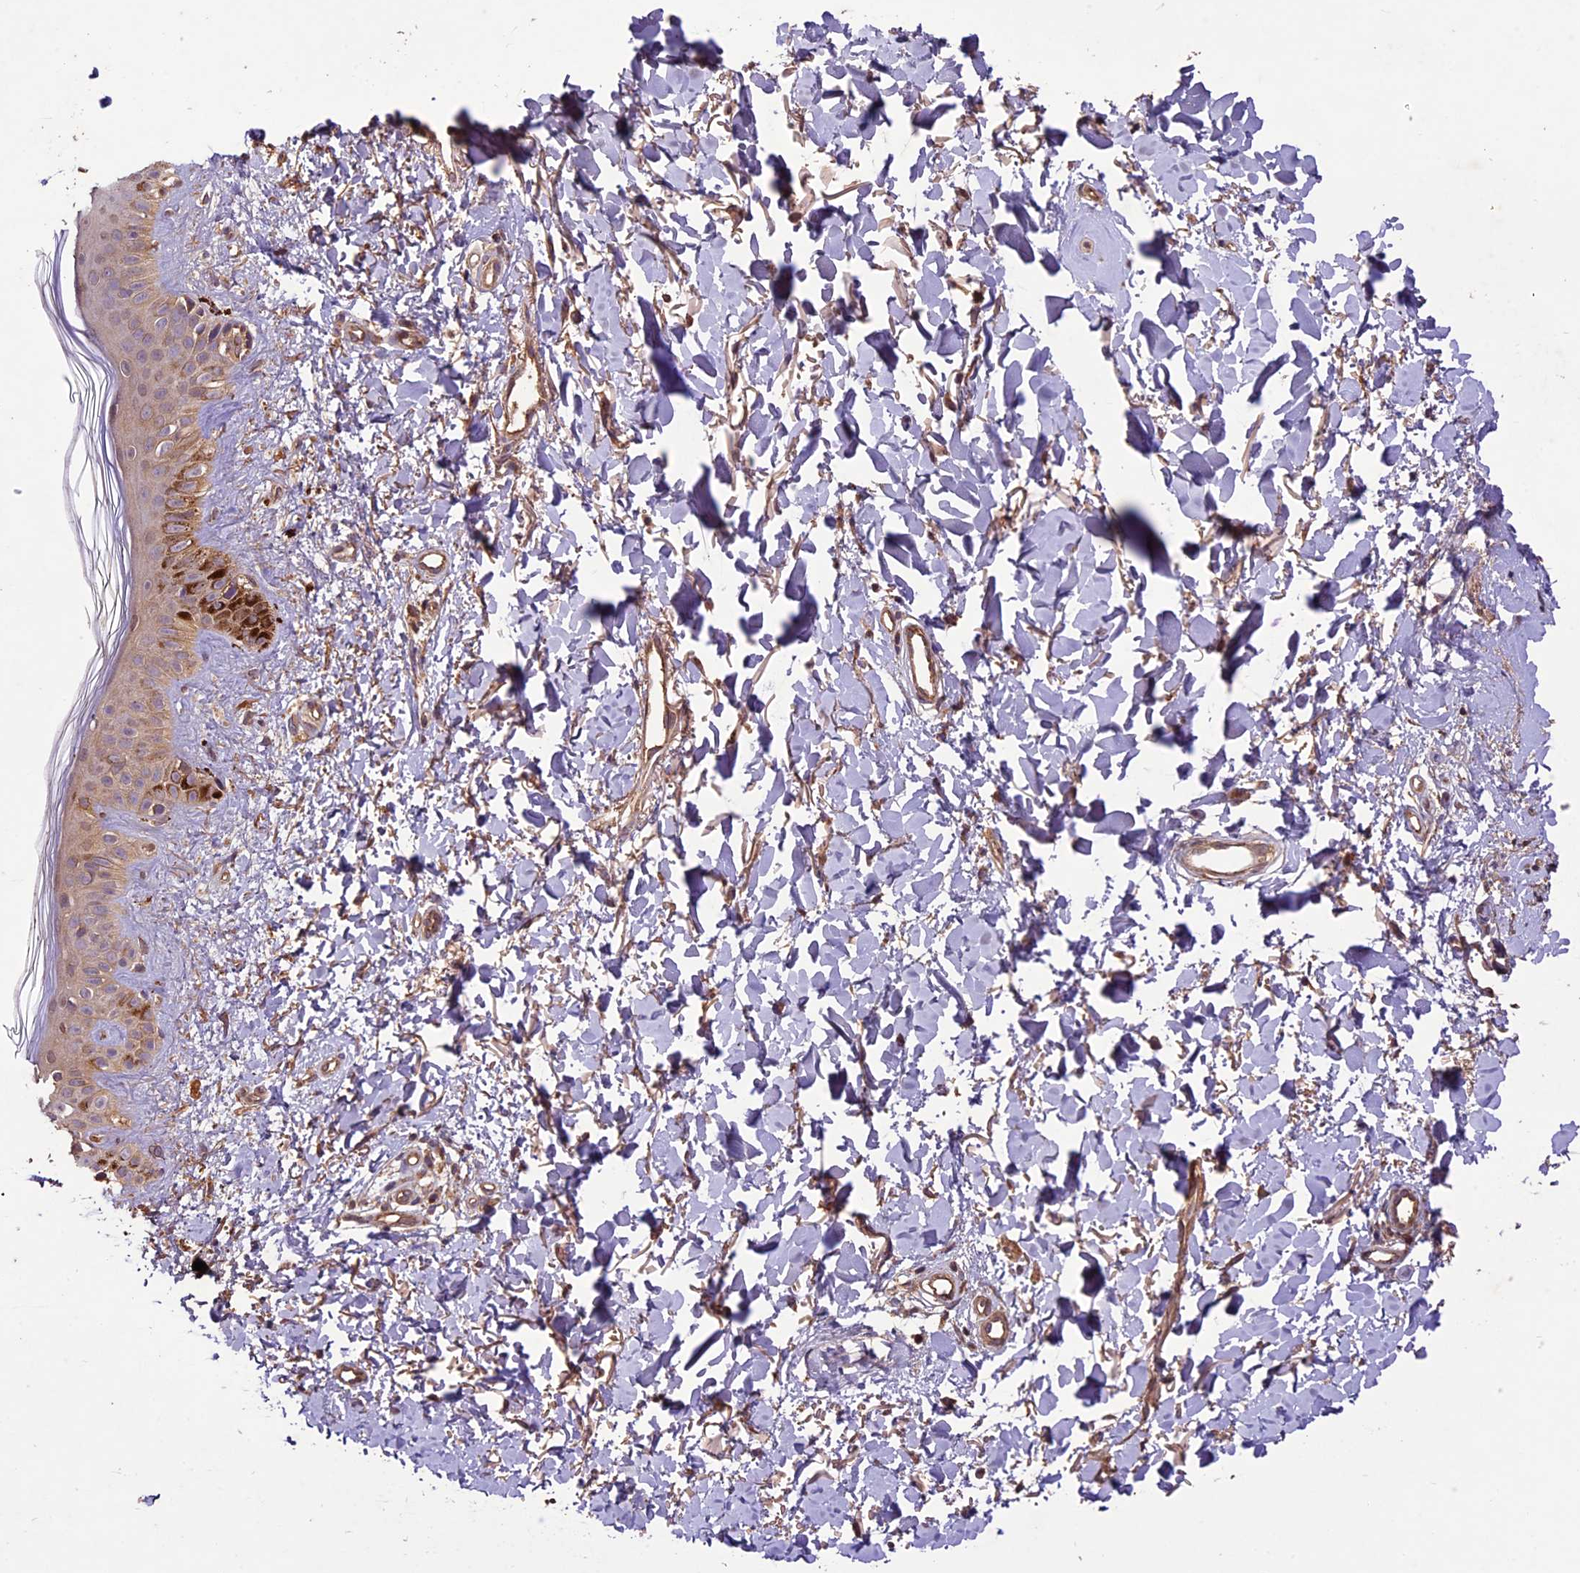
{"staining": {"intensity": "strong", "quantity": ">75%", "location": "cytoplasmic/membranous"}, "tissue": "skin", "cell_type": "Fibroblasts", "image_type": "normal", "snomed": [{"axis": "morphology", "description": "Normal tissue, NOS"}, {"axis": "topography", "description": "Skin"}], "caption": "Immunohistochemistry of normal human skin exhibits high levels of strong cytoplasmic/membranous positivity in approximately >75% of fibroblasts.", "gene": "CRLF1", "patient": {"sex": "female", "age": 58}}